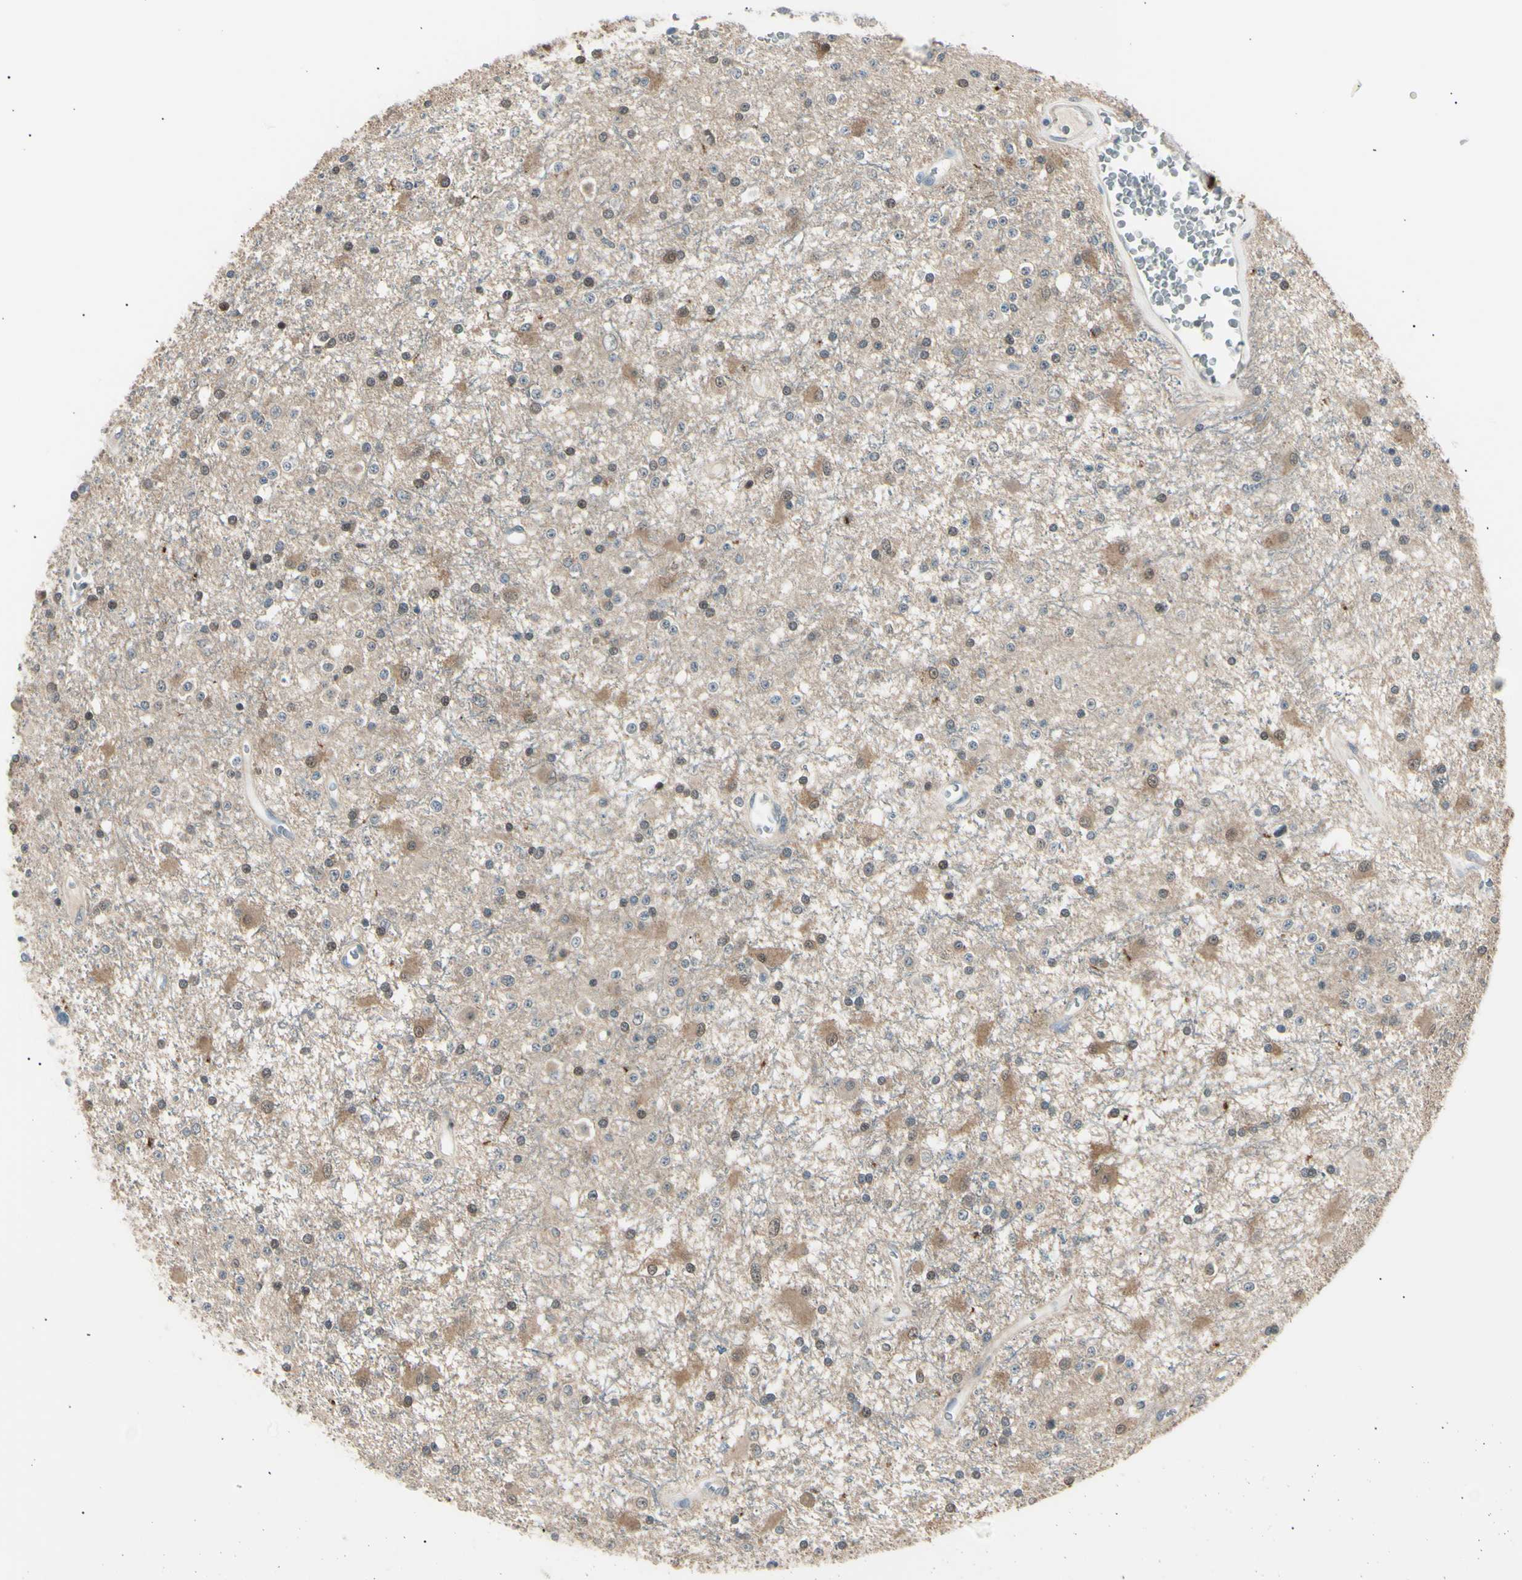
{"staining": {"intensity": "weak", "quantity": "25%-75%", "location": "cytoplasmic/membranous,nuclear"}, "tissue": "glioma", "cell_type": "Tumor cells", "image_type": "cancer", "snomed": [{"axis": "morphology", "description": "Glioma, malignant, Low grade"}, {"axis": "topography", "description": "Brain"}], "caption": "Low-grade glioma (malignant) was stained to show a protein in brown. There is low levels of weak cytoplasmic/membranous and nuclear positivity in about 25%-75% of tumor cells.", "gene": "LHPP", "patient": {"sex": "male", "age": 58}}